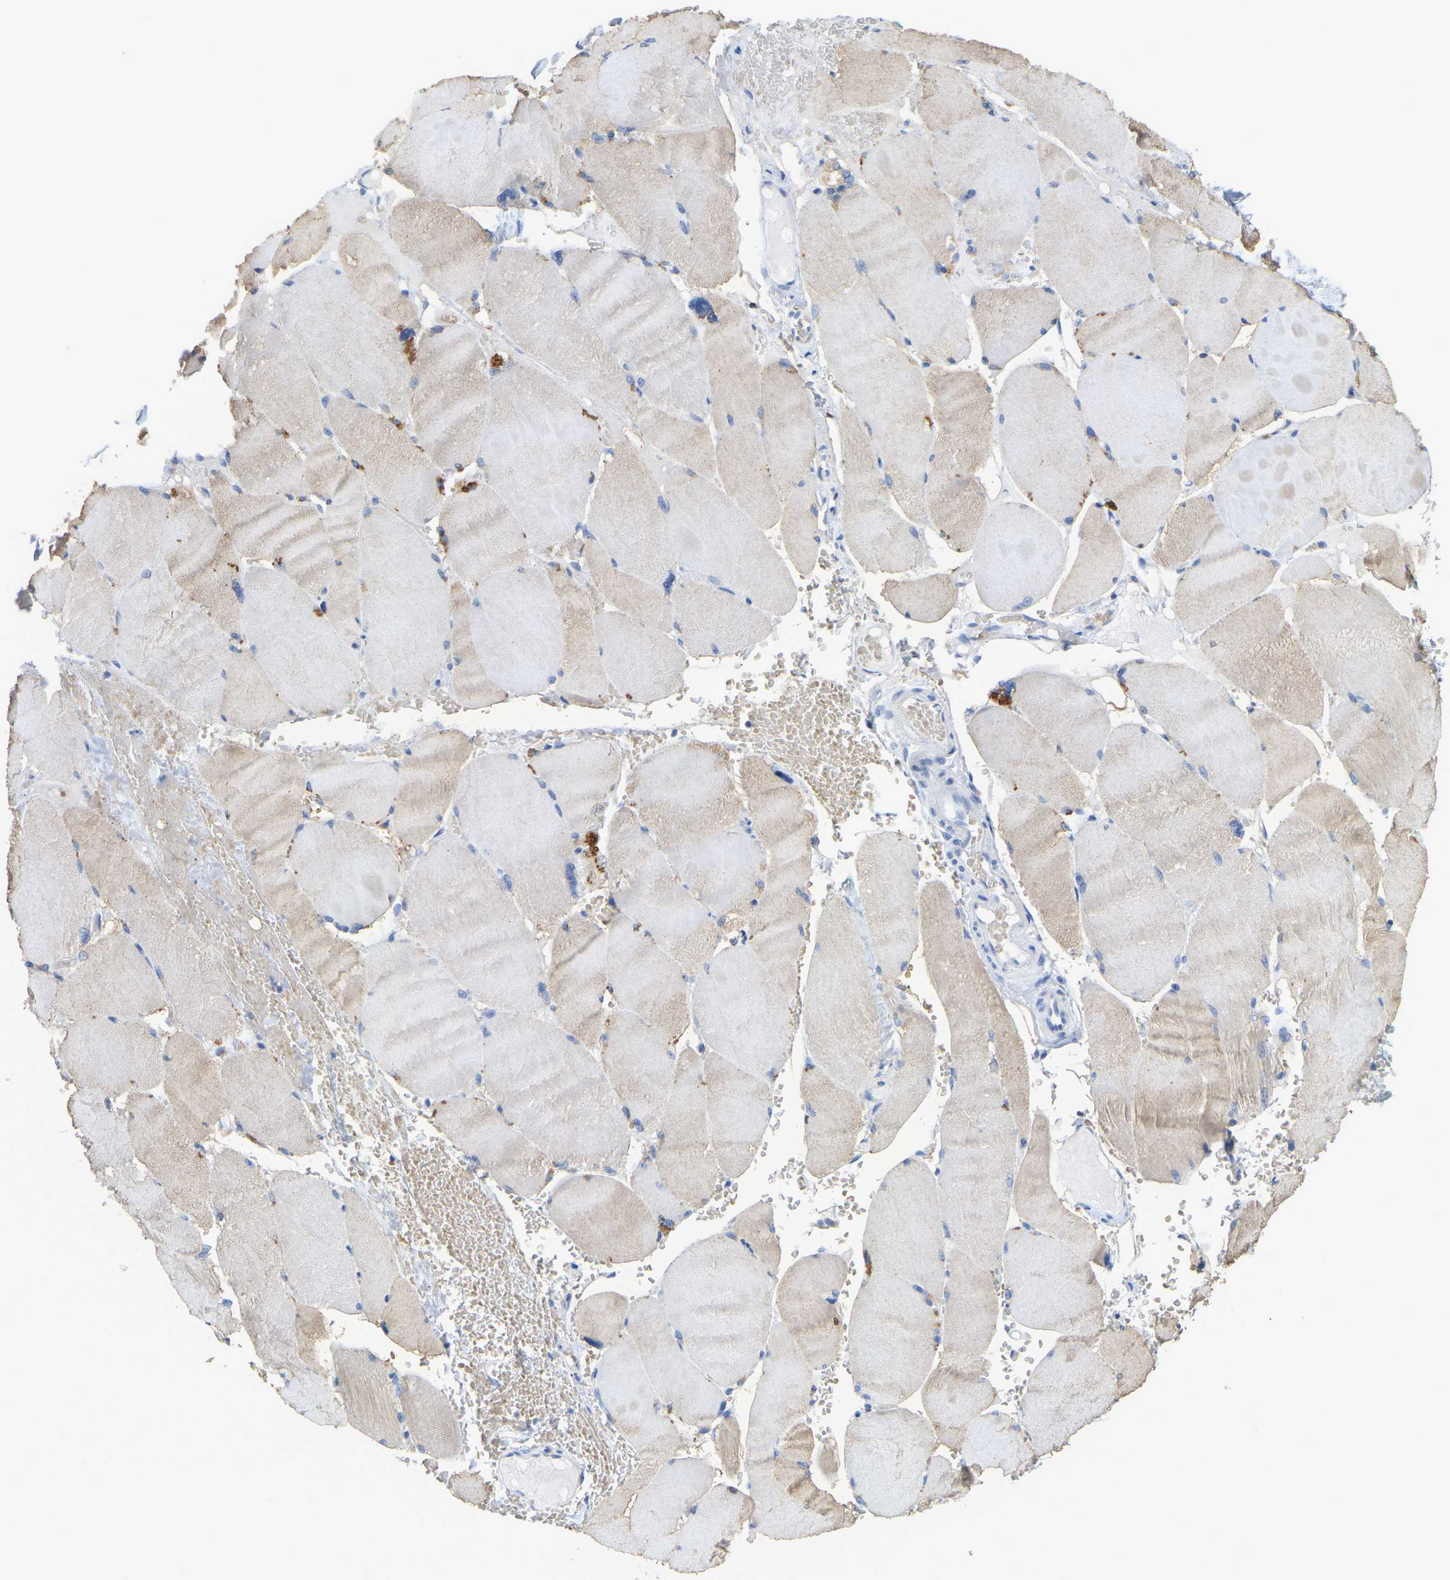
{"staining": {"intensity": "weak", "quantity": "25%-75%", "location": "cytoplasmic/membranous"}, "tissue": "skeletal muscle", "cell_type": "Myocytes", "image_type": "normal", "snomed": [{"axis": "morphology", "description": "Normal tissue, NOS"}, {"axis": "topography", "description": "Skin"}, {"axis": "topography", "description": "Skeletal muscle"}], "caption": "Immunohistochemical staining of benign skeletal muscle exhibits low levels of weak cytoplasmic/membranous staining in approximately 25%-75% of myocytes.", "gene": "SERPINB5", "patient": {"sex": "male", "age": 83}}